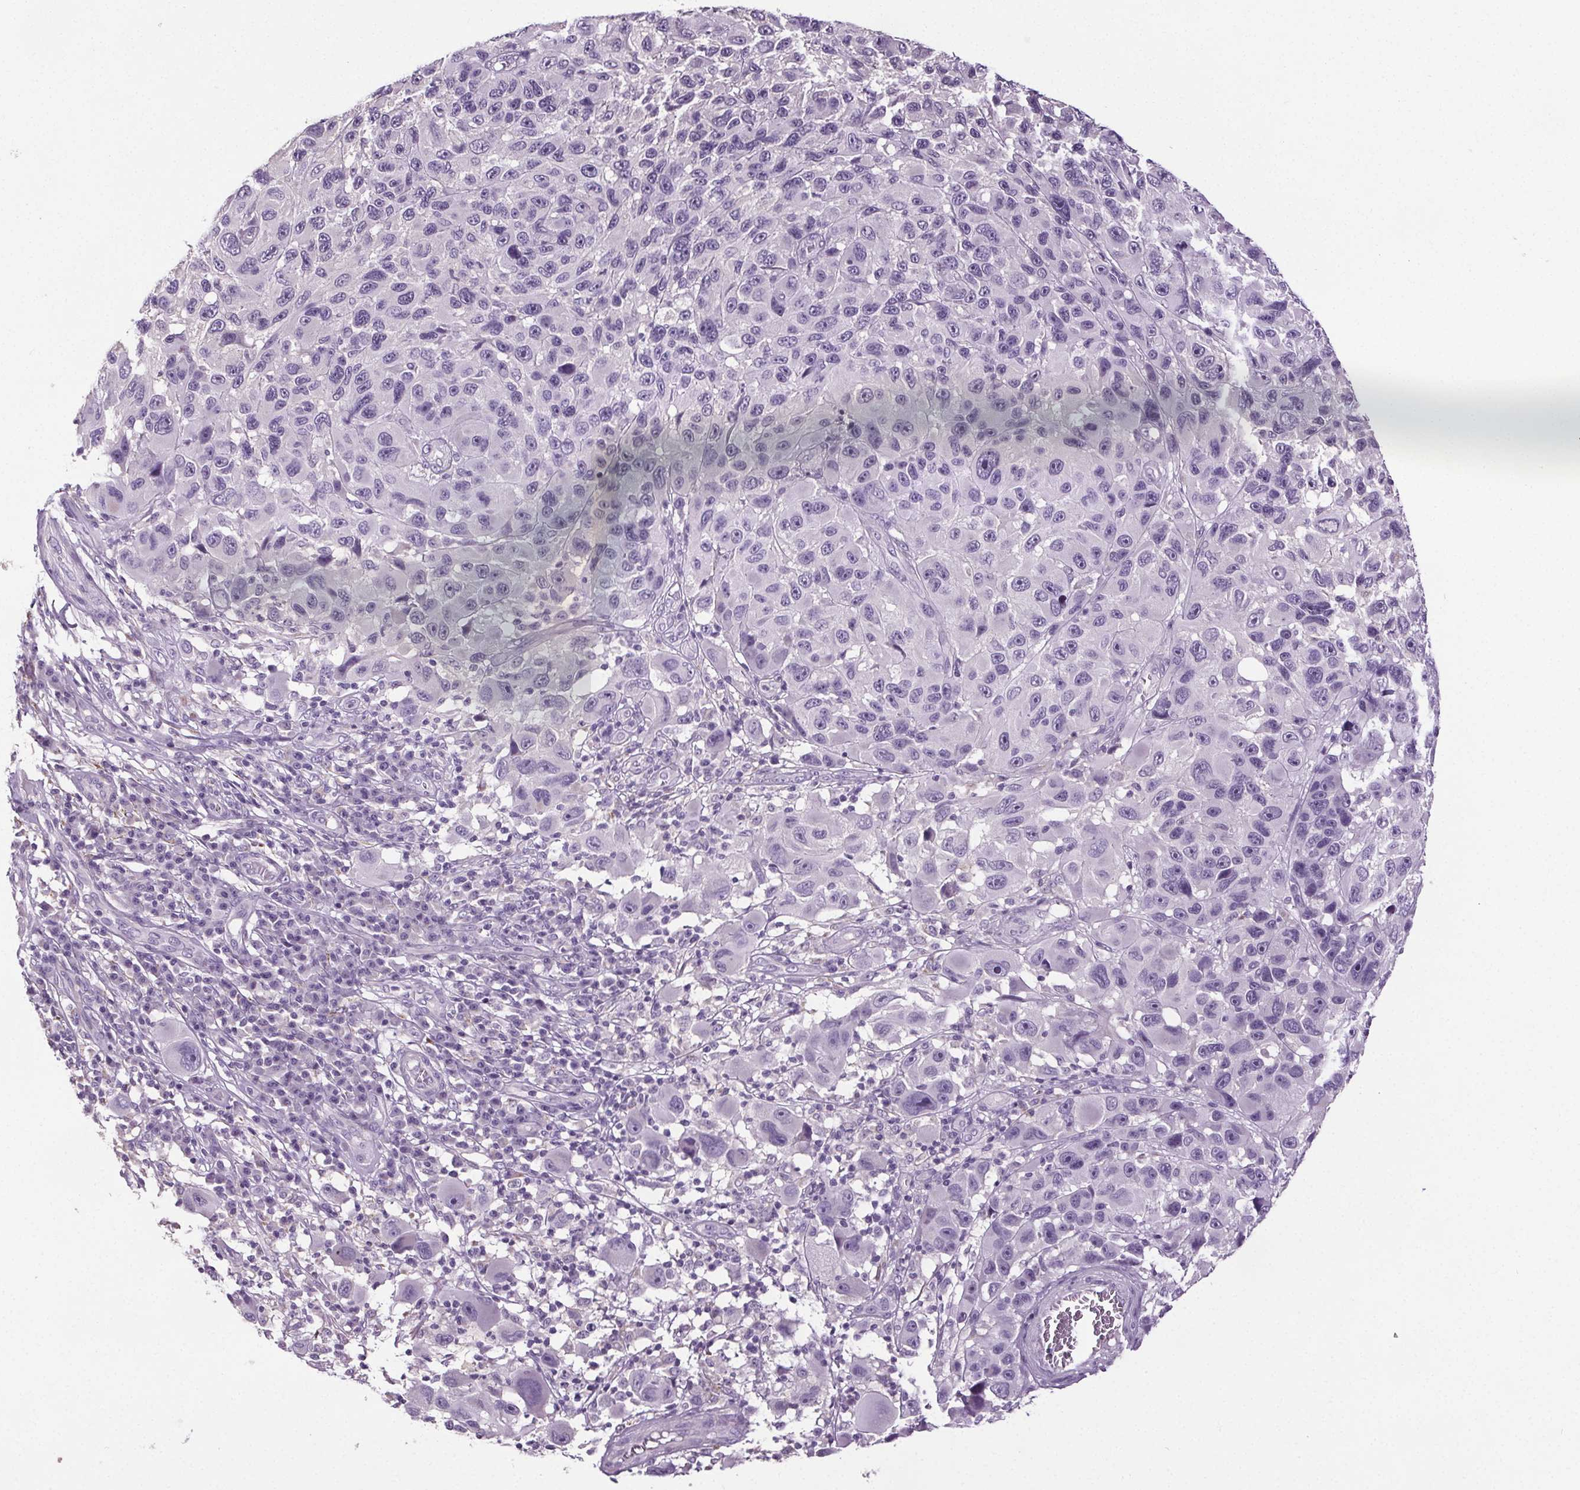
{"staining": {"intensity": "negative", "quantity": "none", "location": "none"}, "tissue": "melanoma", "cell_type": "Tumor cells", "image_type": "cancer", "snomed": [{"axis": "morphology", "description": "Malignant melanoma, NOS"}, {"axis": "topography", "description": "Skin"}], "caption": "This image is of malignant melanoma stained with immunohistochemistry (IHC) to label a protein in brown with the nuclei are counter-stained blue. There is no positivity in tumor cells.", "gene": "GPIHBP1", "patient": {"sex": "male", "age": 53}}